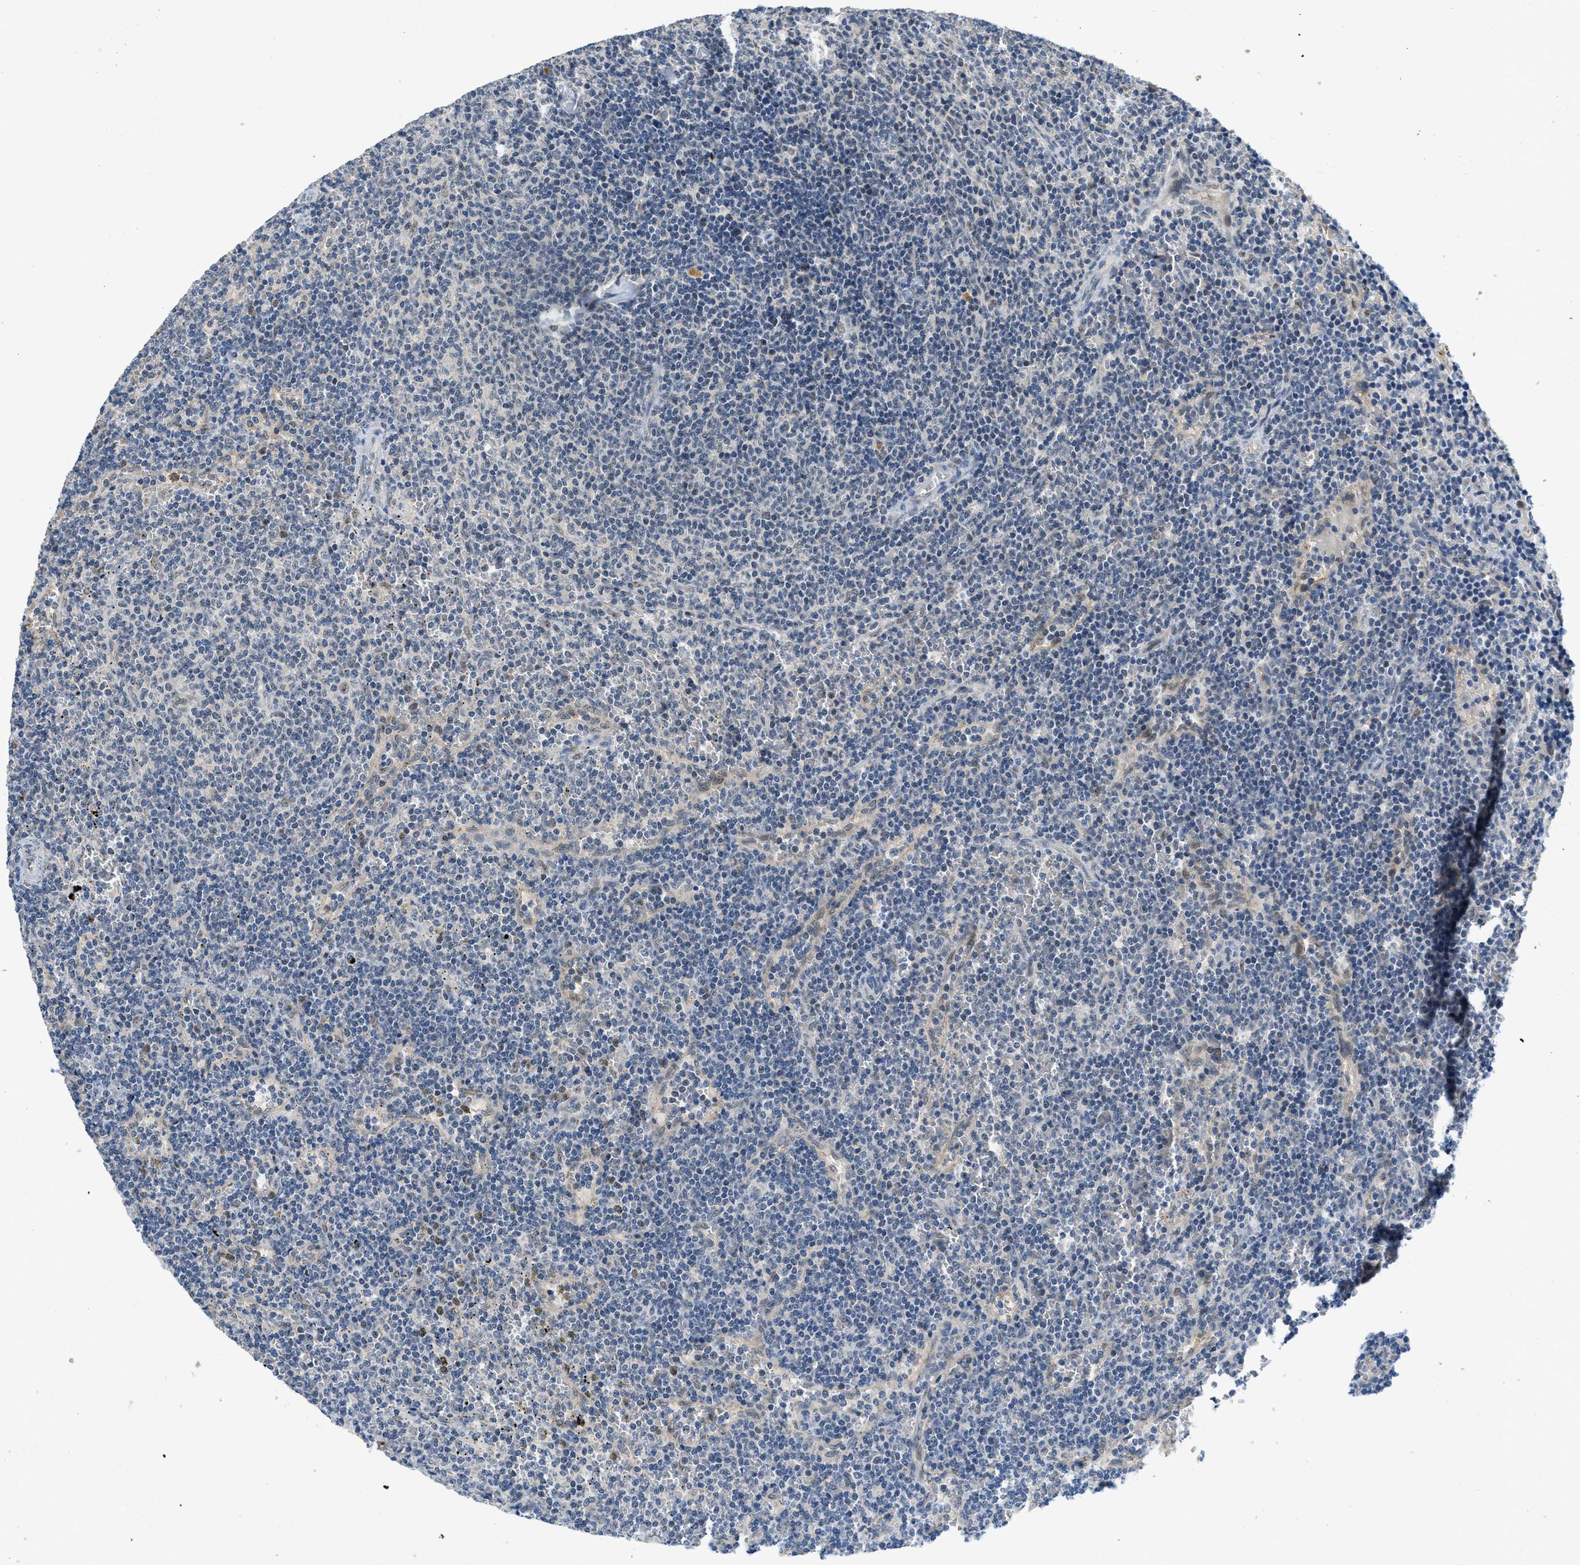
{"staining": {"intensity": "negative", "quantity": "none", "location": "none"}, "tissue": "lymphoma", "cell_type": "Tumor cells", "image_type": "cancer", "snomed": [{"axis": "morphology", "description": "Malignant lymphoma, non-Hodgkin's type, Low grade"}, {"axis": "topography", "description": "Spleen"}], "caption": "Tumor cells show no significant positivity in malignant lymphoma, non-Hodgkin's type (low-grade).", "gene": "SLCO2A1", "patient": {"sex": "female", "age": 50}}